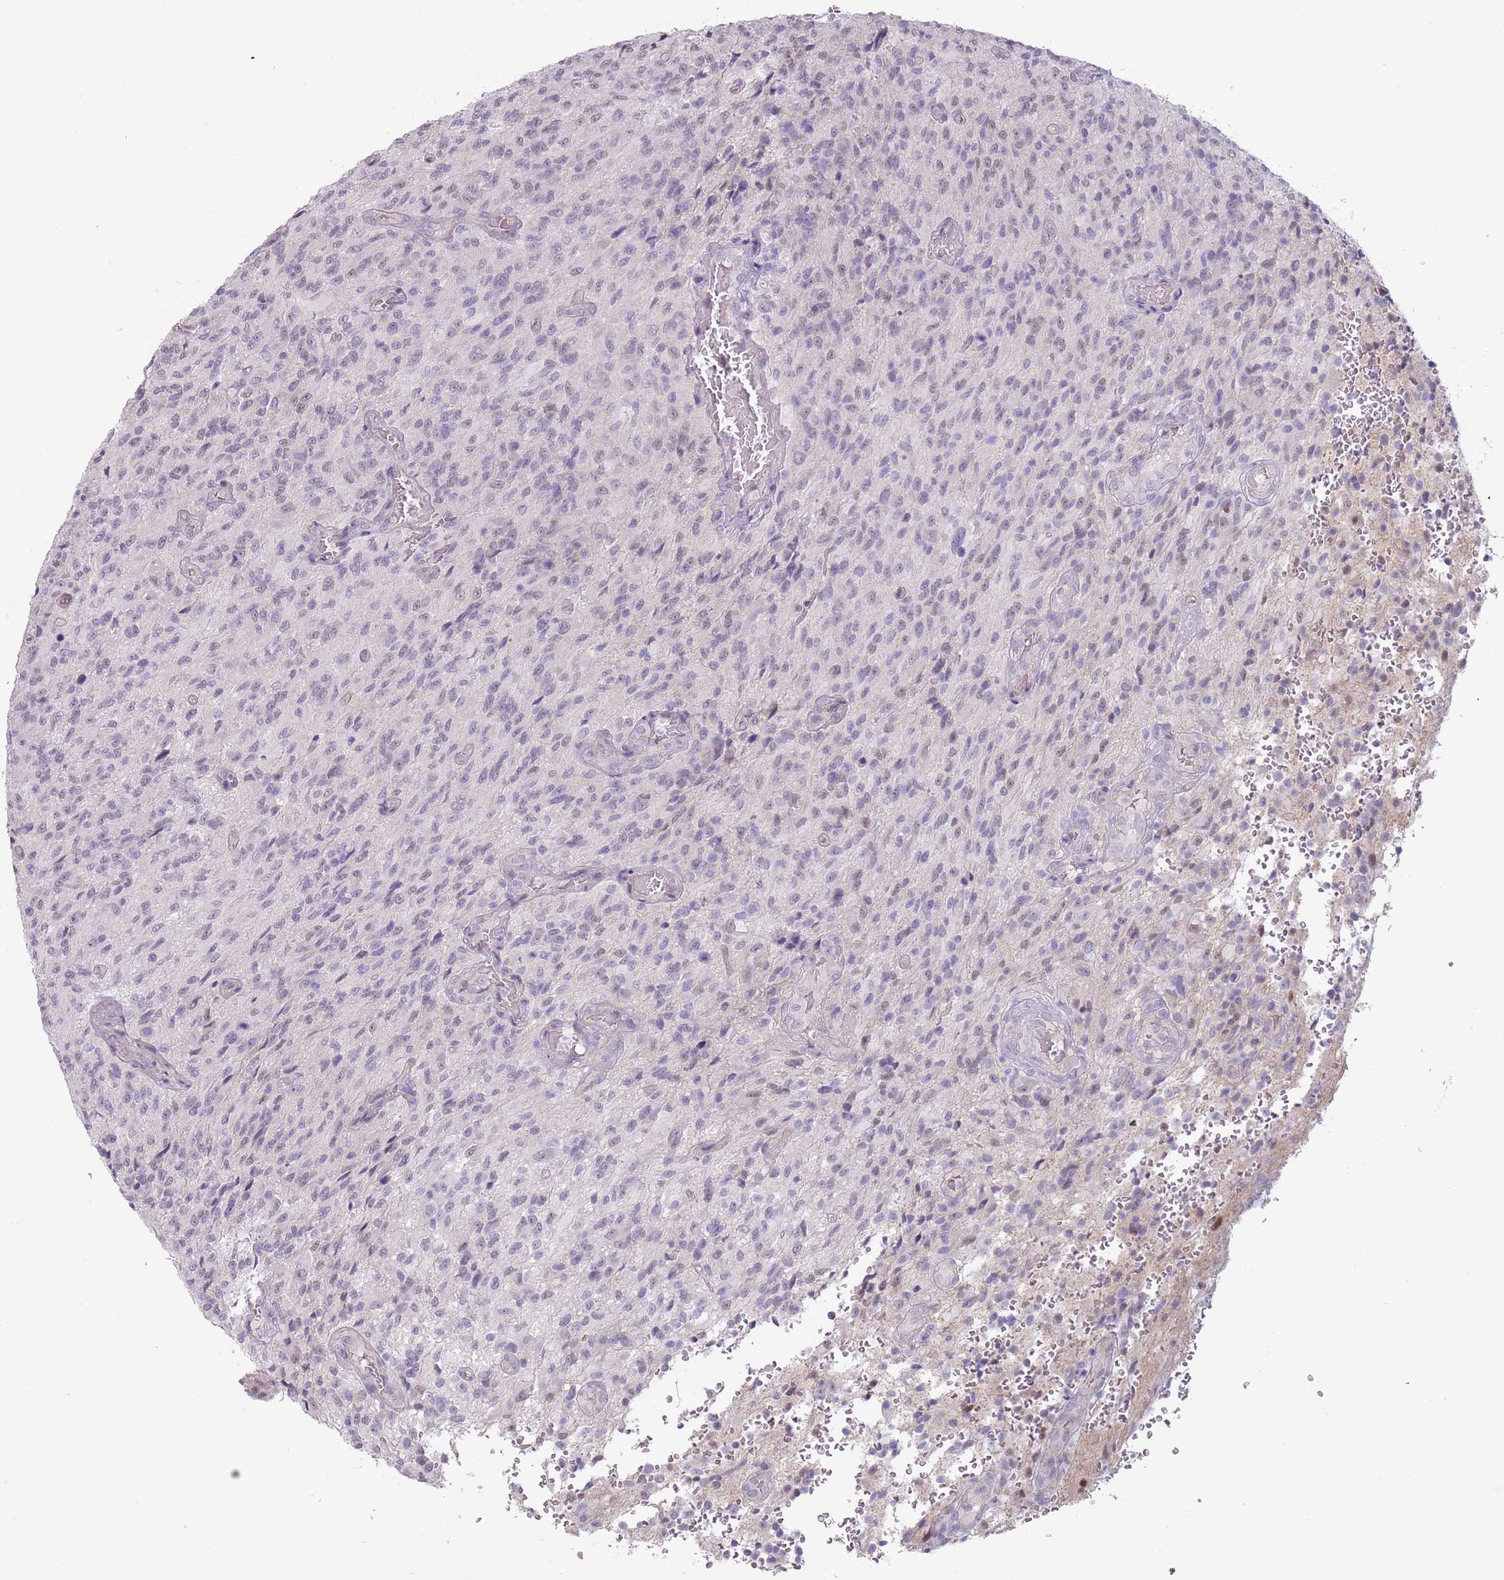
{"staining": {"intensity": "negative", "quantity": "none", "location": "none"}, "tissue": "glioma", "cell_type": "Tumor cells", "image_type": "cancer", "snomed": [{"axis": "morphology", "description": "Normal tissue, NOS"}, {"axis": "morphology", "description": "Glioma, malignant, High grade"}, {"axis": "topography", "description": "Cerebral cortex"}], "caption": "This photomicrograph is of glioma stained with immunohistochemistry to label a protein in brown with the nuclei are counter-stained blue. There is no expression in tumor cells.", "gene": "RFX2", "patient": {"sex": "male", "age": 56}}